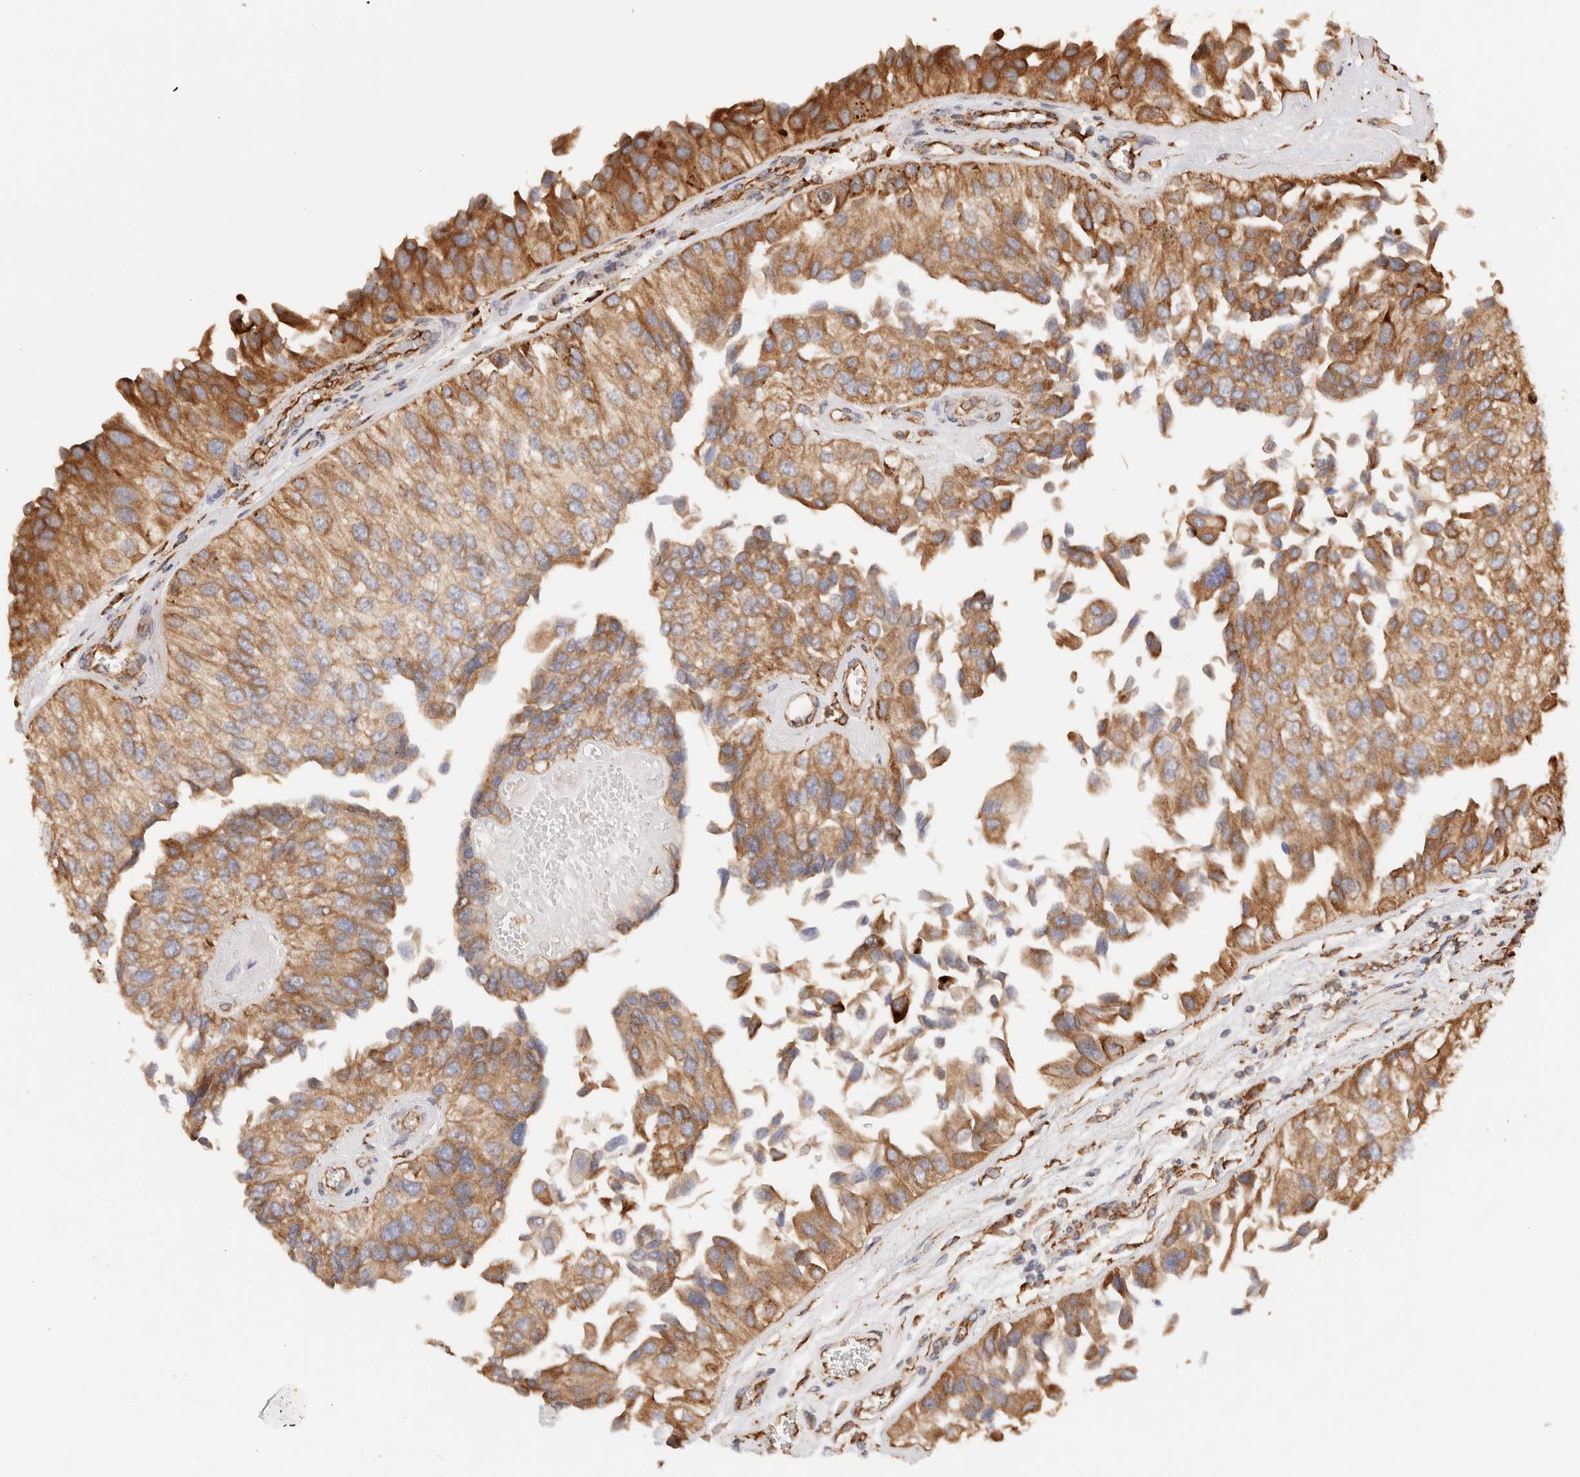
{"staining": {"intensity": "moderate", "quantity": ">75%", "location": "cytoplasmic/membranous"}, "tissue": "urothelial cancer", "cell_type": "Tumor cells", "image_type": "cancer", "snomed": [{"axis": "morphology", "description": "Urothelial carcinoma, High grade"}, {"axis": "topography", "description": "Kidney"}, {"axis": "topography", "description": "Urinary bladder"}], "caption": "About >75% of tumor cells in human urothelial cancer show moderate cytoplasmic/membranous protein positivity as visualized by brown immunohistochemical staining.", "gene": "FER", "patient": {"sex": "male", "age": 77}}